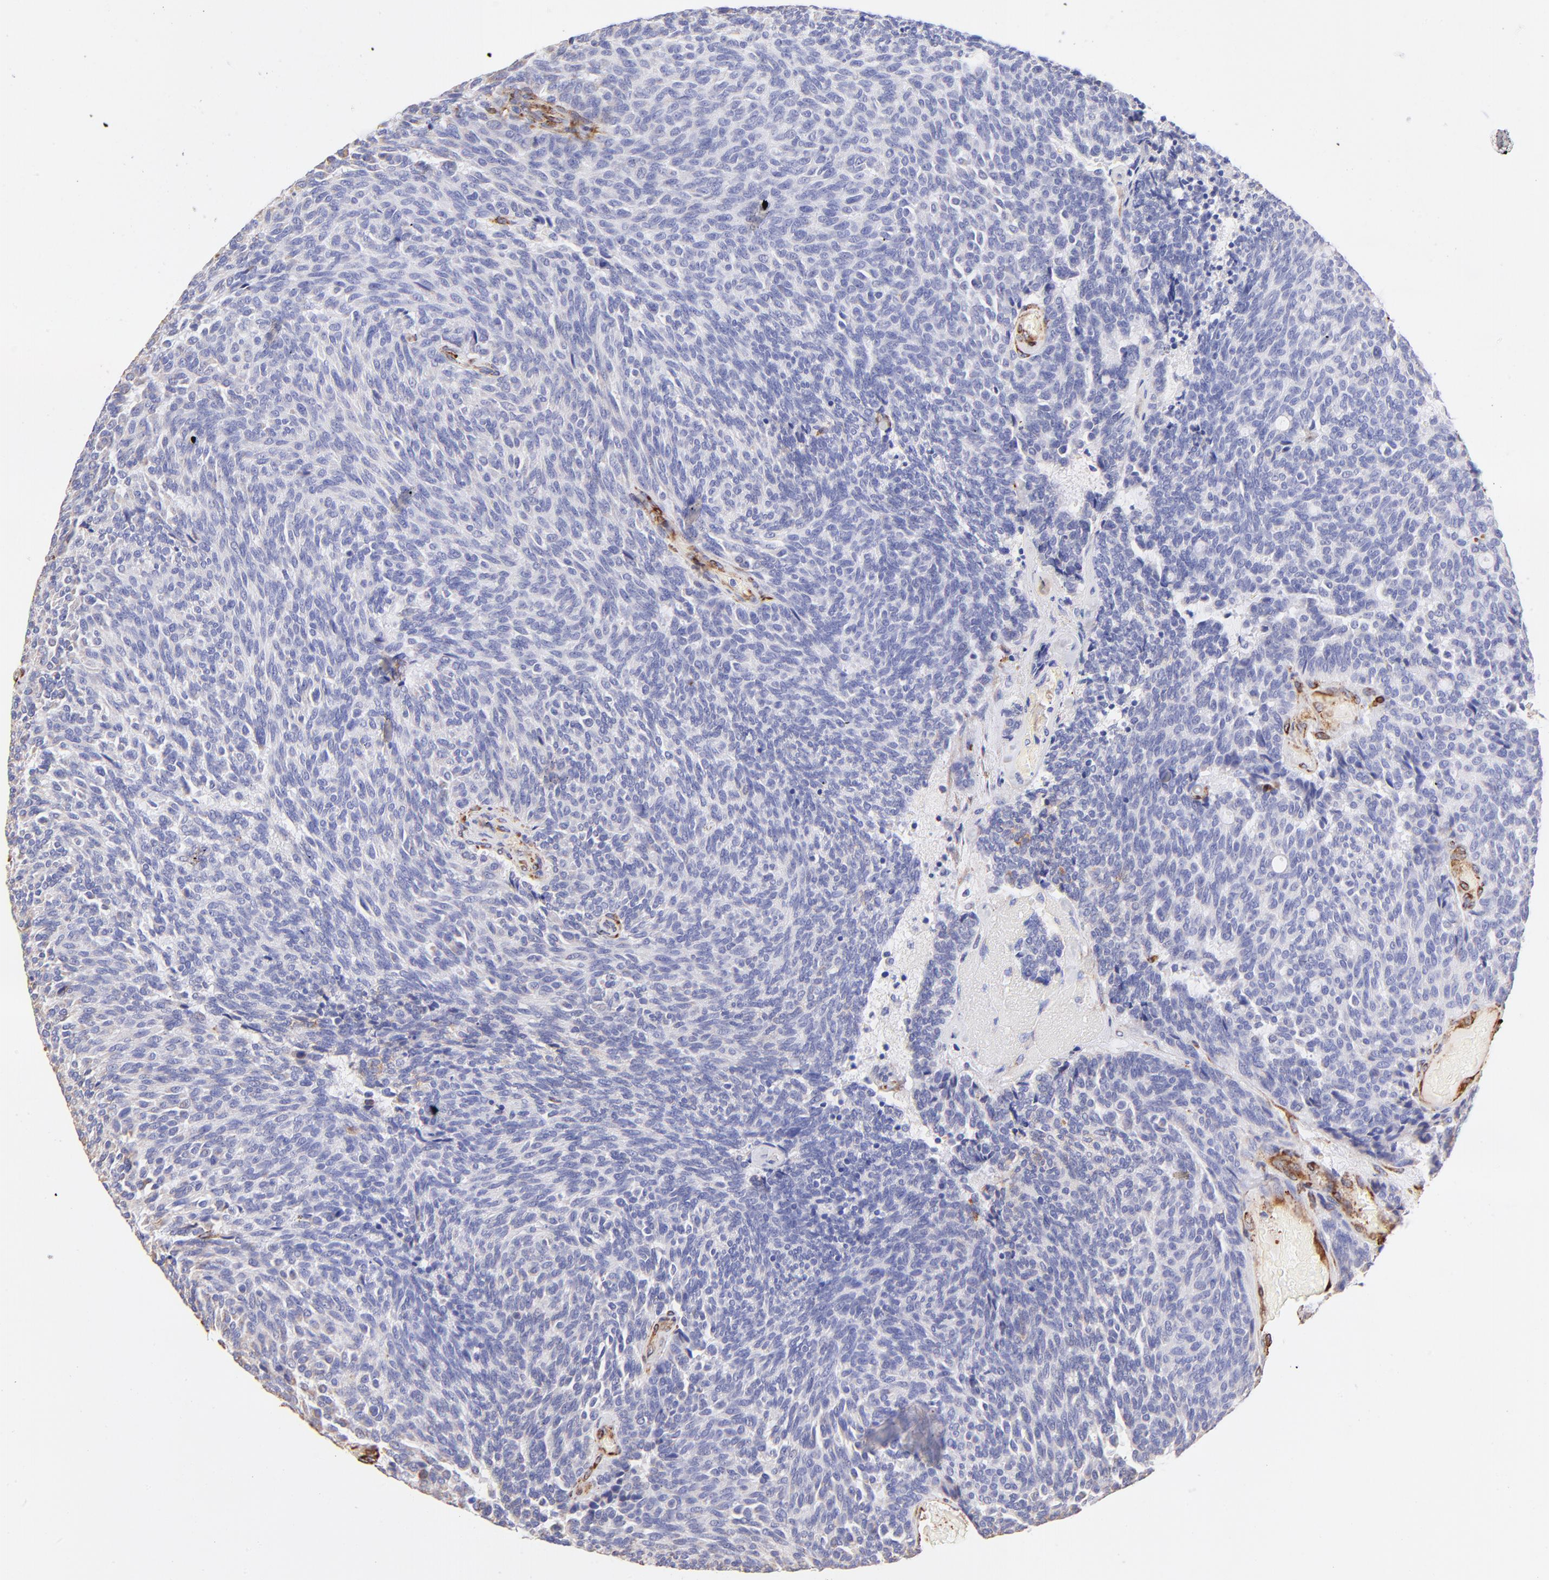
{"staining": {"intensity": "weak", "quantity": "<25%", "location": "cytoplasmic/membranous"}, "tissue": "carcinoid", "cell_type": "Tumor cells", "image_type": "cancer", "snomed": [{"axis": "morphology", "description": "Carcinoid, malignant, NOS"}, {"axis": "topography", "description": "Pancreas"}], "caption": "The photomicrograph displays no significant positivity in tumor cells of carcinoid (malignant).", "gene": "SPARC", "patient": {"sex": "female", "age": 54}}